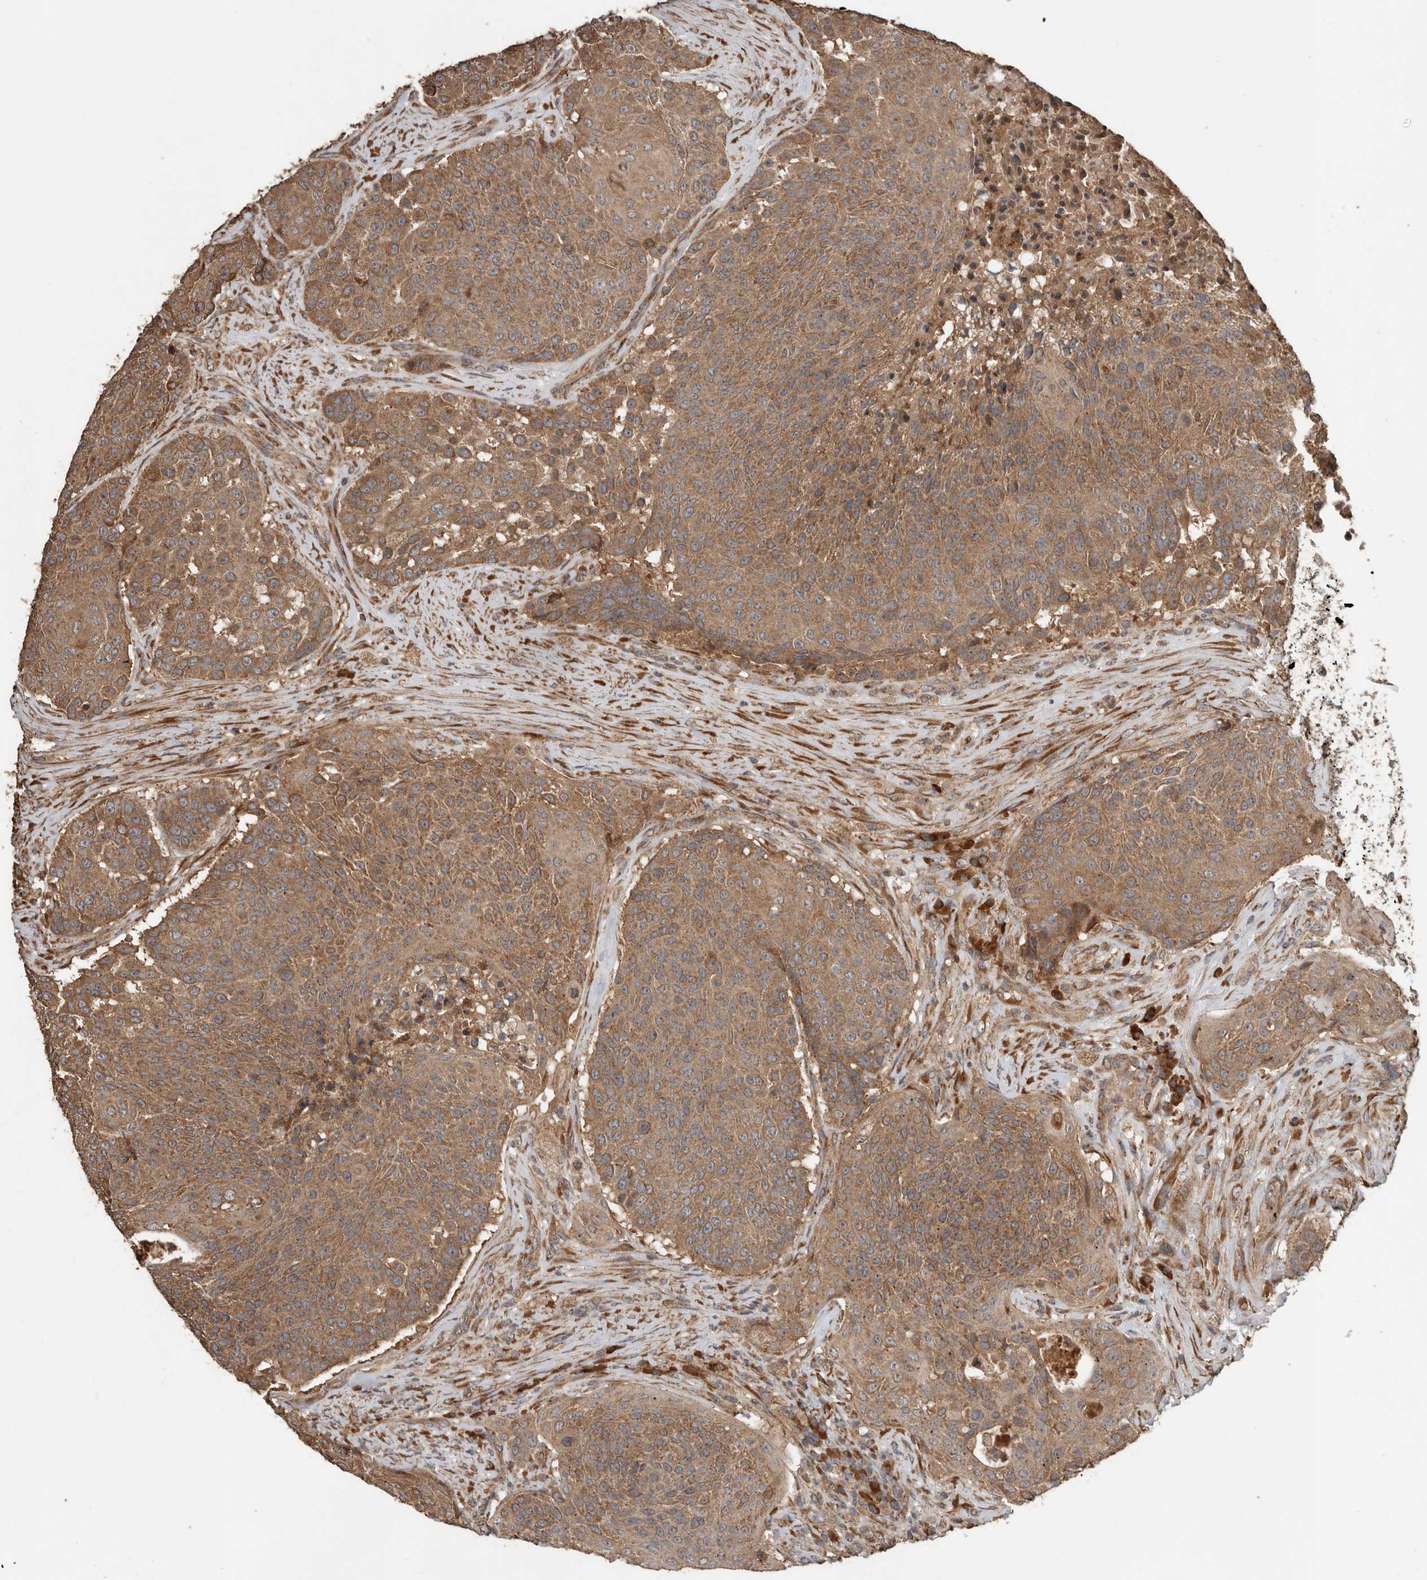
{"staining": {"intensity": "moderate", "quantity": ">75%", "location": "cytoplasmic/membranous"}, "tissue": "urothelial cancer", "cell_type": "Tumor cells", "image_type": "cancer", "snomed": [{"axis": "morphology", "description": "Urothelial carcinoma, High grade"}, {"axis": "topography", "description": "Urinary bladder"}], "caption": "Immunohistochemistry (IHC) photomicrograph of urothelial cancer stained for a protein (brown), which displays medium levels of moderate cytoplasmic/membranous staining in approximately >75% of tumor cells.", "gene": "RNF207", "patient": {"sex": "female", "age": 63}}